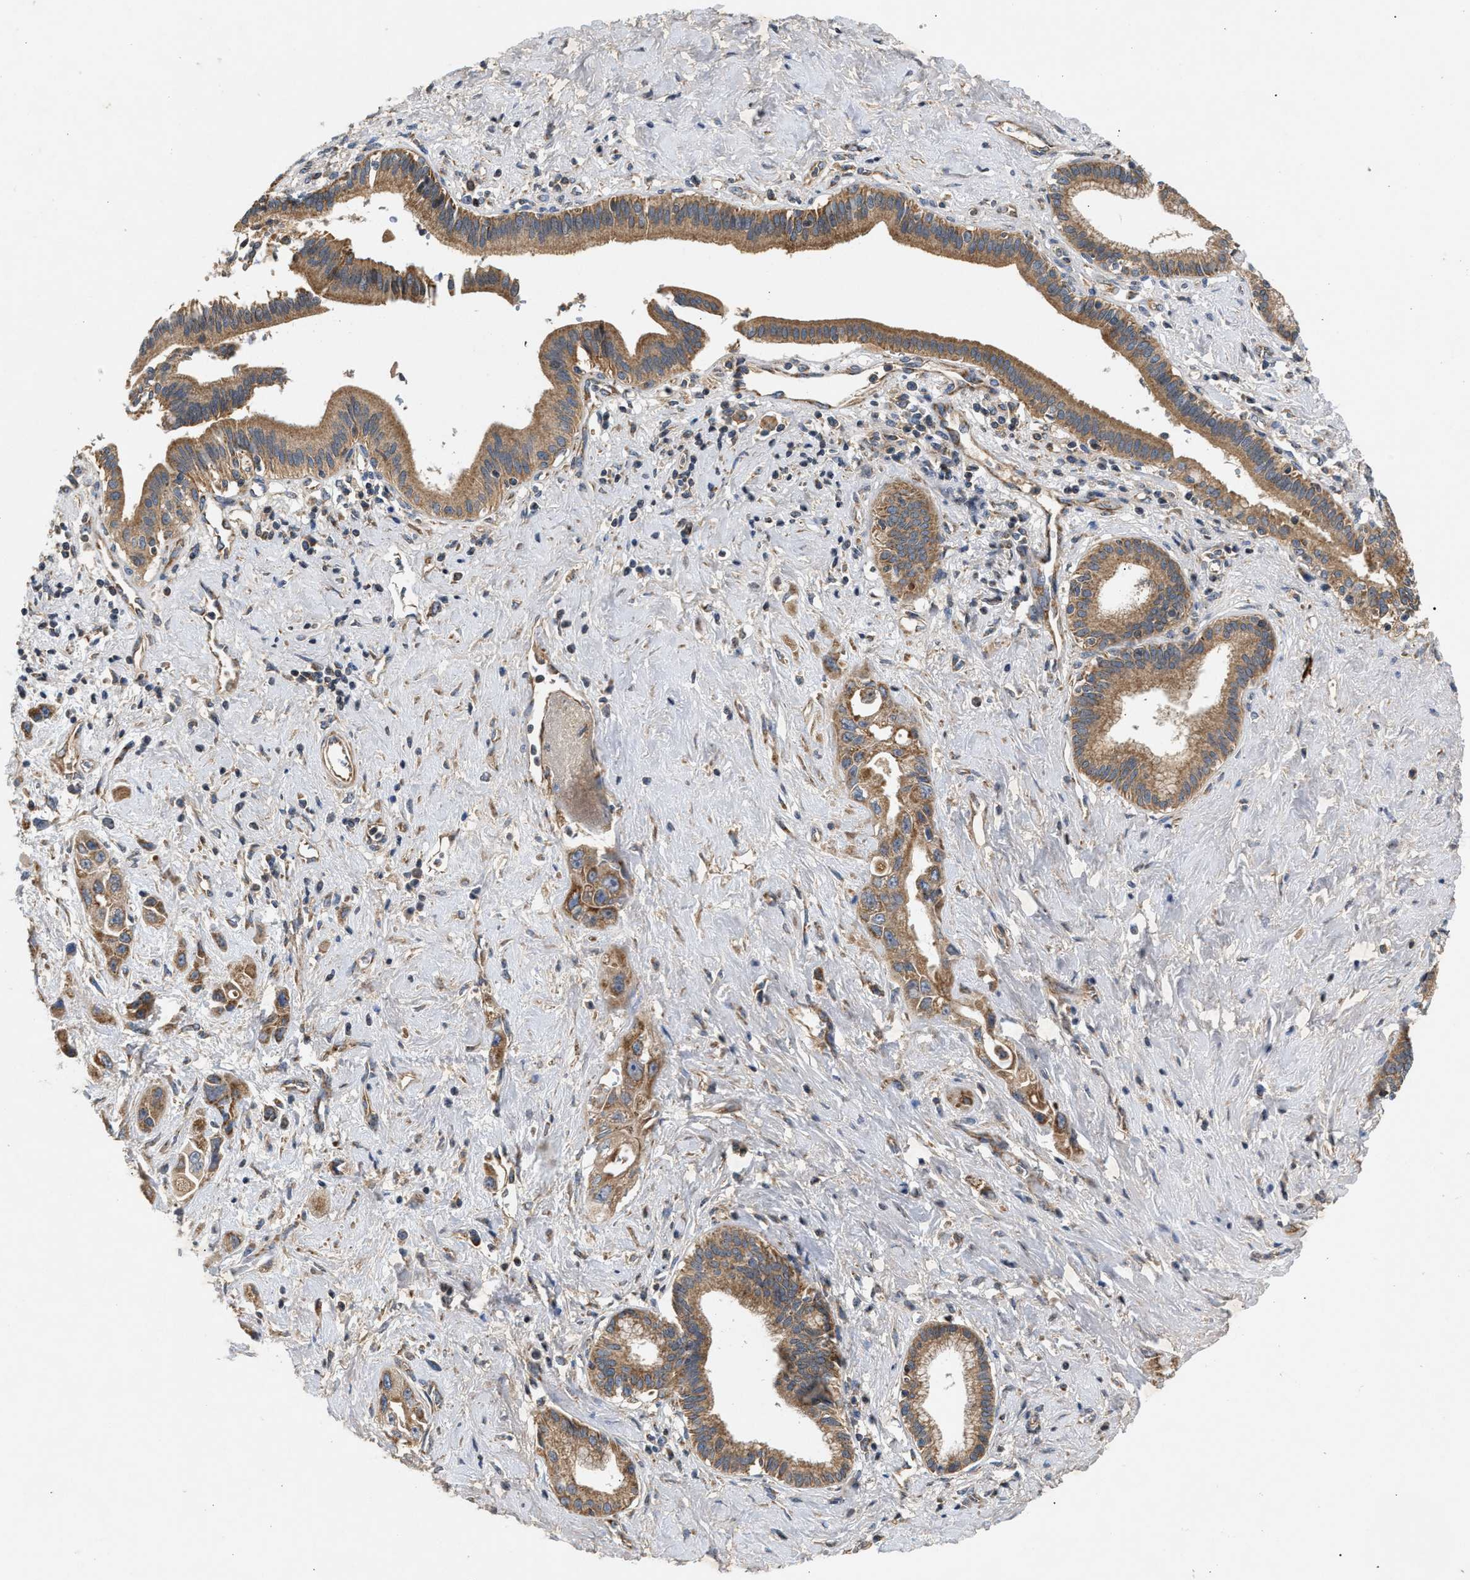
{"staining": {"intensity": "moderate", "quantity": ">75%", "location": "cytoplasmic/membranous"}, "tissue": "pancreatic cancer", "cell_type": "Tumor cells", "image_type": "cancer", "snomed": [{"axis": "morphology", "description": "Adenocarcinoma, NOS"}, {"axis": "topography", "description": "Pancreas"}], "caption": "Tumor cells reveal medium levels of moderate cytoplasmic/membranous expression in approximately >75% of cells in human pancreatic cancer.", "gene": "TACO1", "patient": {"sex": "female", "age": 66}}